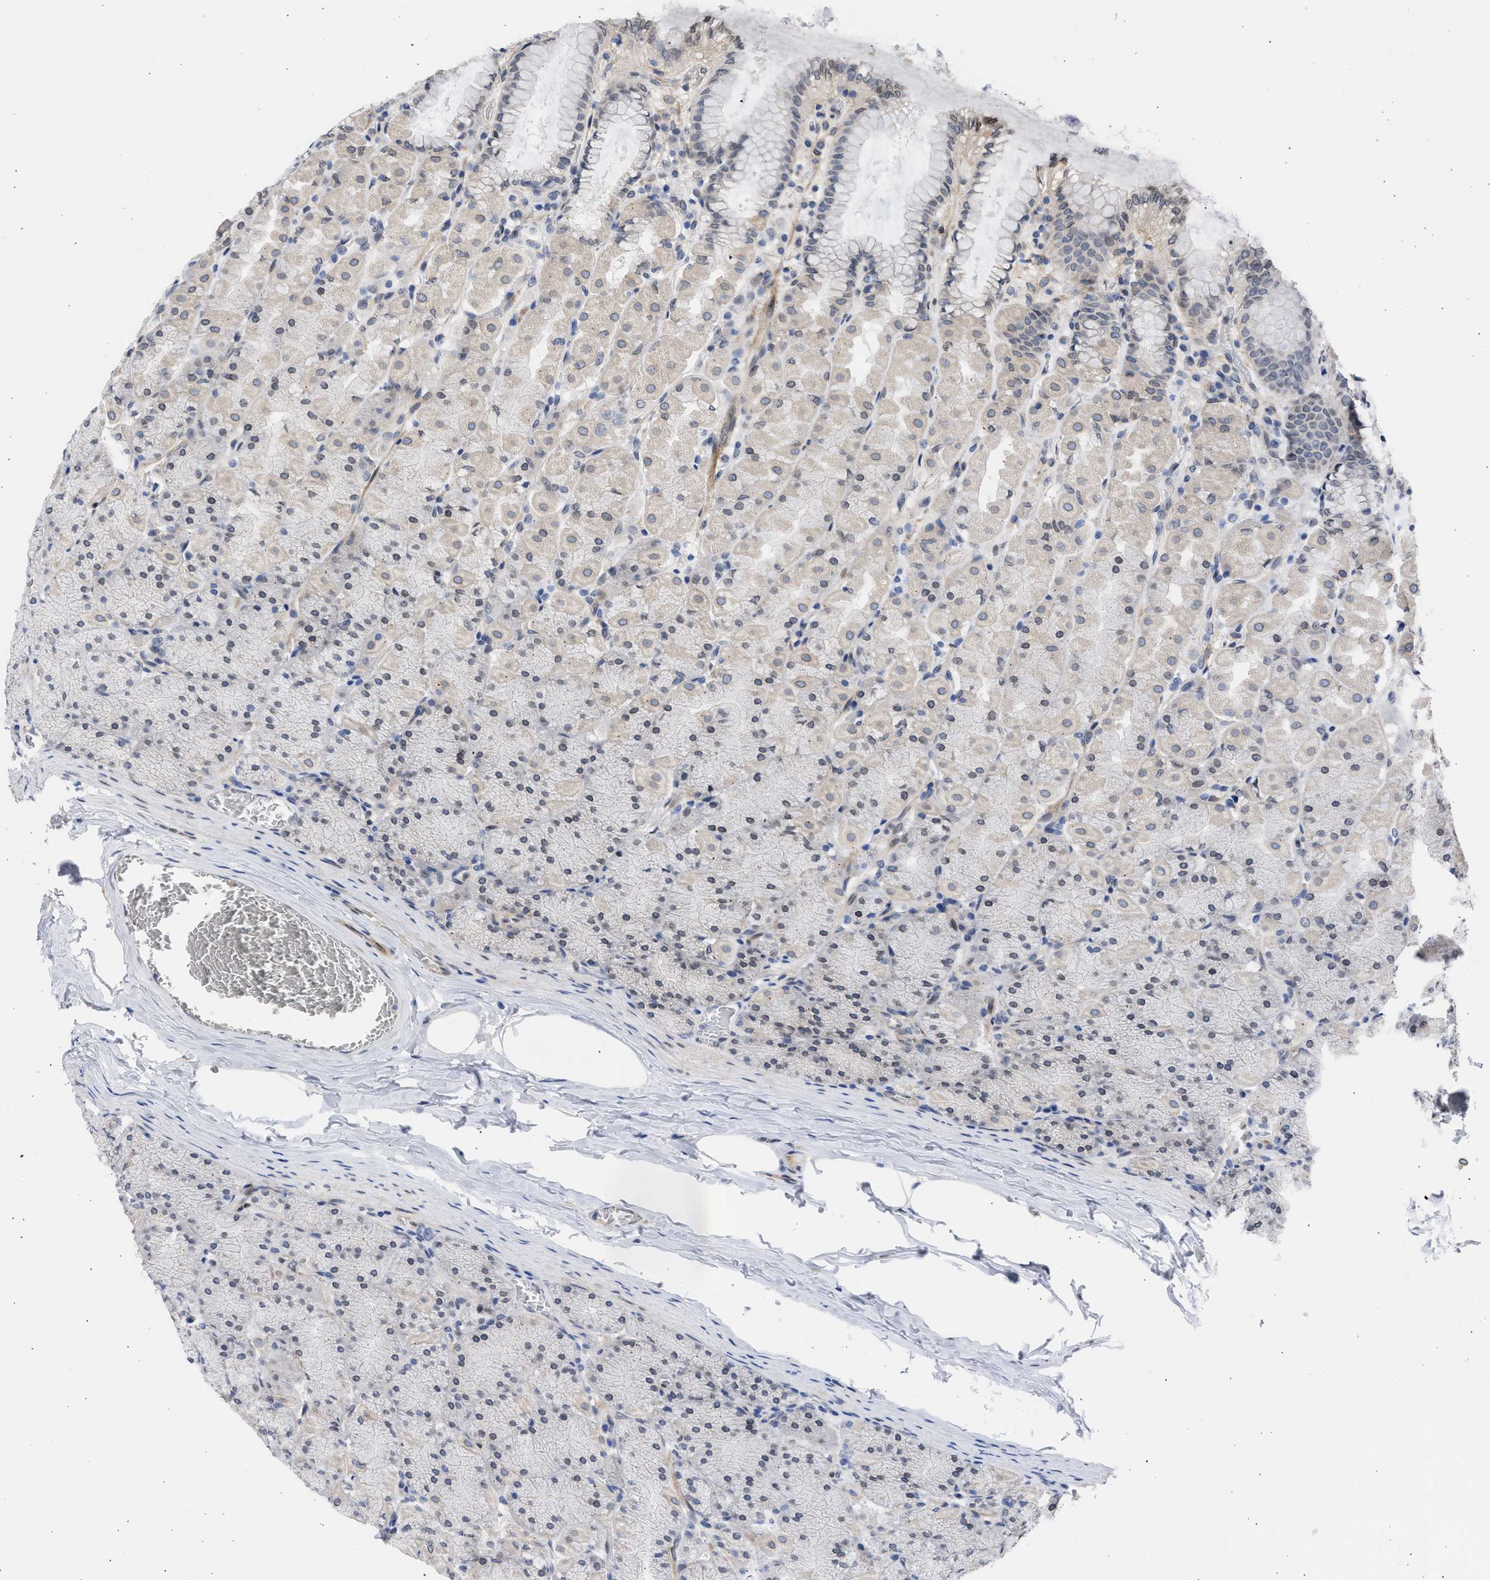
{"staining": {"intensity": "moderate", "quantity": "<25%", "location": "nuclear"}, "tissue": "stomach", "cell_type": "Glandular cells", "image_type": "normal", "snomed": [{"axis": "morphology", "description": "Normal tissue, NOS"}, {"axis": "topography", "description": "Stomach, upper"}], "caption": "Immunohistochemical staining of normal human stomach demonstrates <25% levels of moderate nuclear protein expression in approximately <25% of glandular cells. (DAB (3,3'-diaminobenzidine) IHC with brightfield microscopy, high magnification).", "gene": "NUP35", "patient": {"sex": "female", "age": 56}}